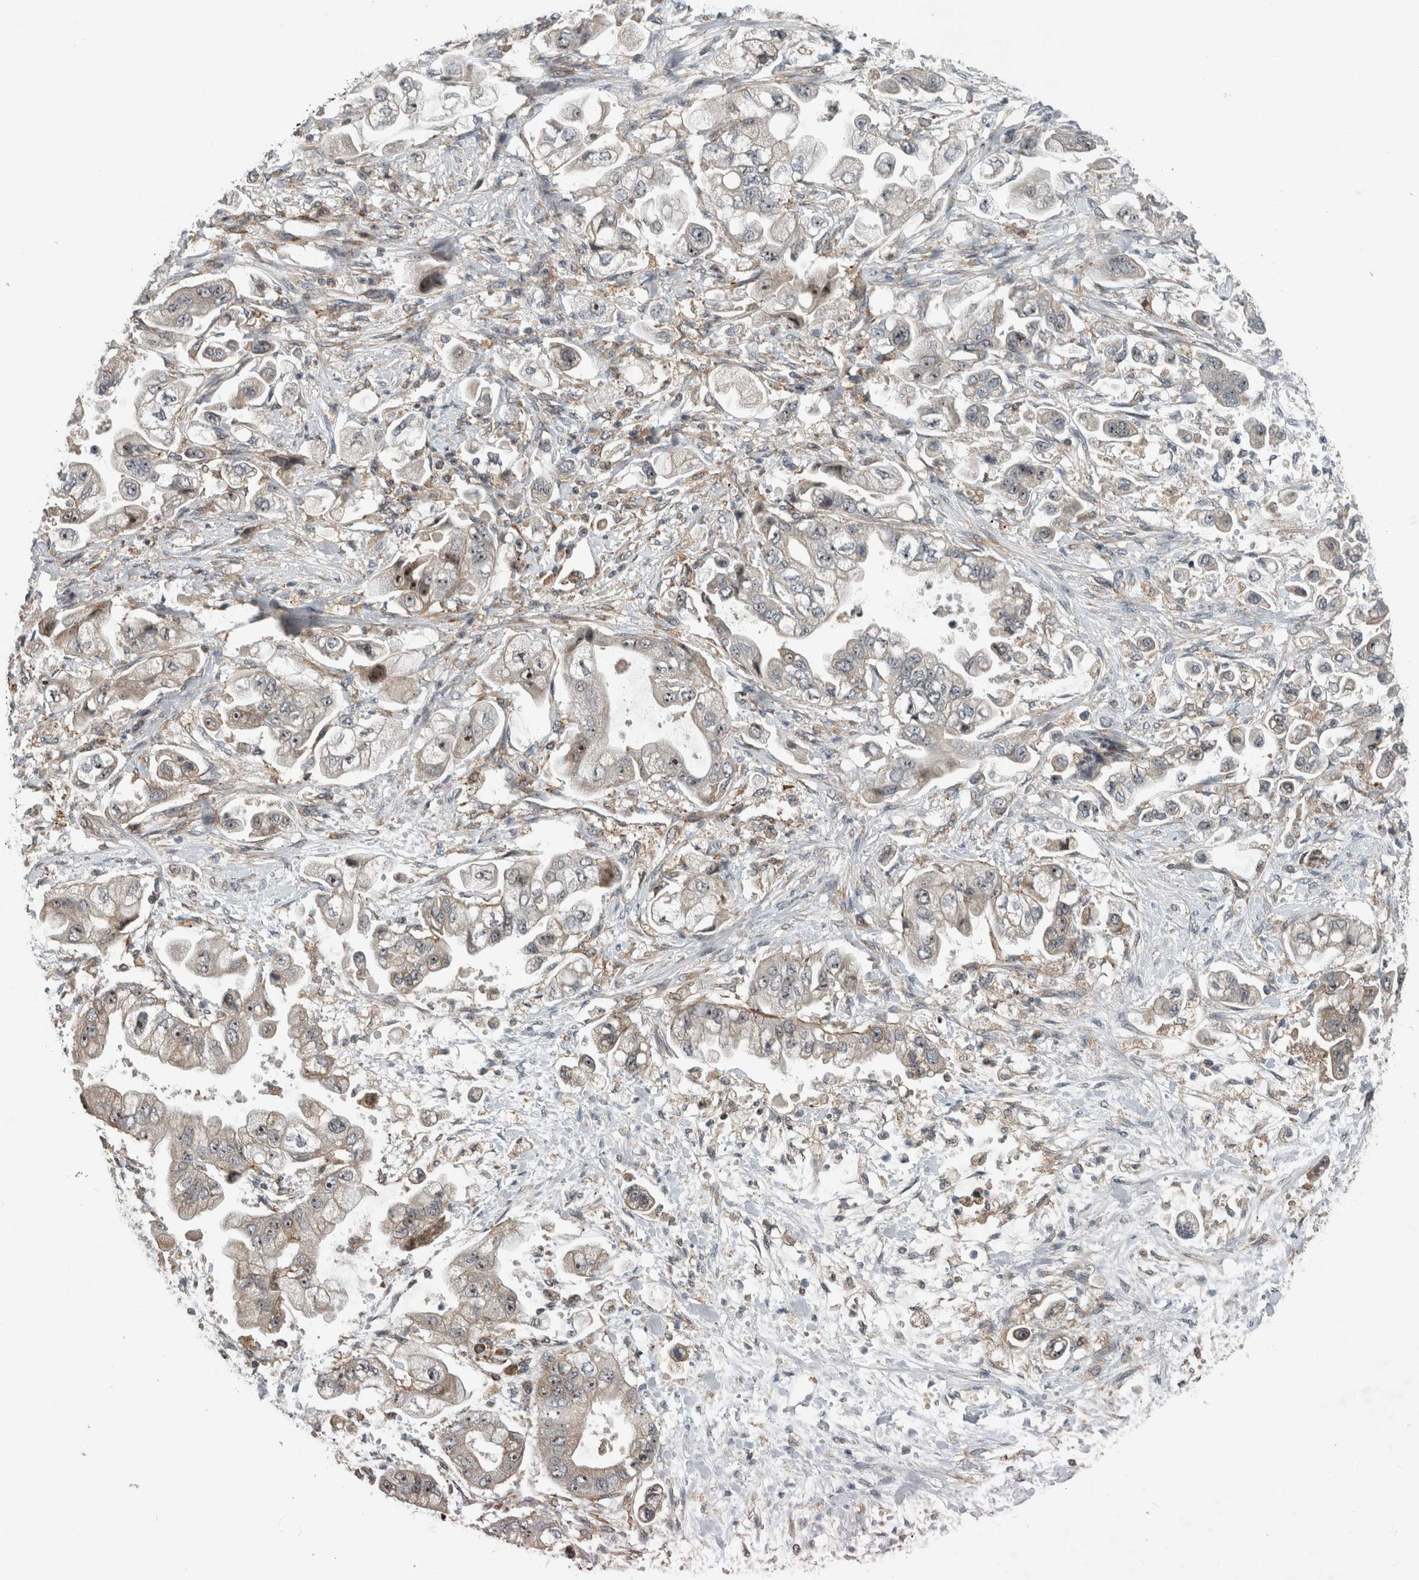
{"staining": {"intensity": "weak", "quantity": "25%-75%", "location": "cytoplasmic/membranous,nuclear"}, "tissue": "stomach cancer", "cell_type": "Tumor cells", "image_type": "cancer", "snomed": [{"axis": "morphology", "description": "Adenocarcinoma, NOS"}, {"axis": "topography", "description": "Stomach"}], "caption": "Brown immunohistochemical staining in adenocarcinoma (stomach) demonstrates weak cytoplasmic/membranous and nuclear positivity in about 25%-75% of tumor cells. (DAB = brown stain, brightfield microscopy at high magnification).", "gene": "GPR137B", "patient": {"sex": "male", "age": 62}}